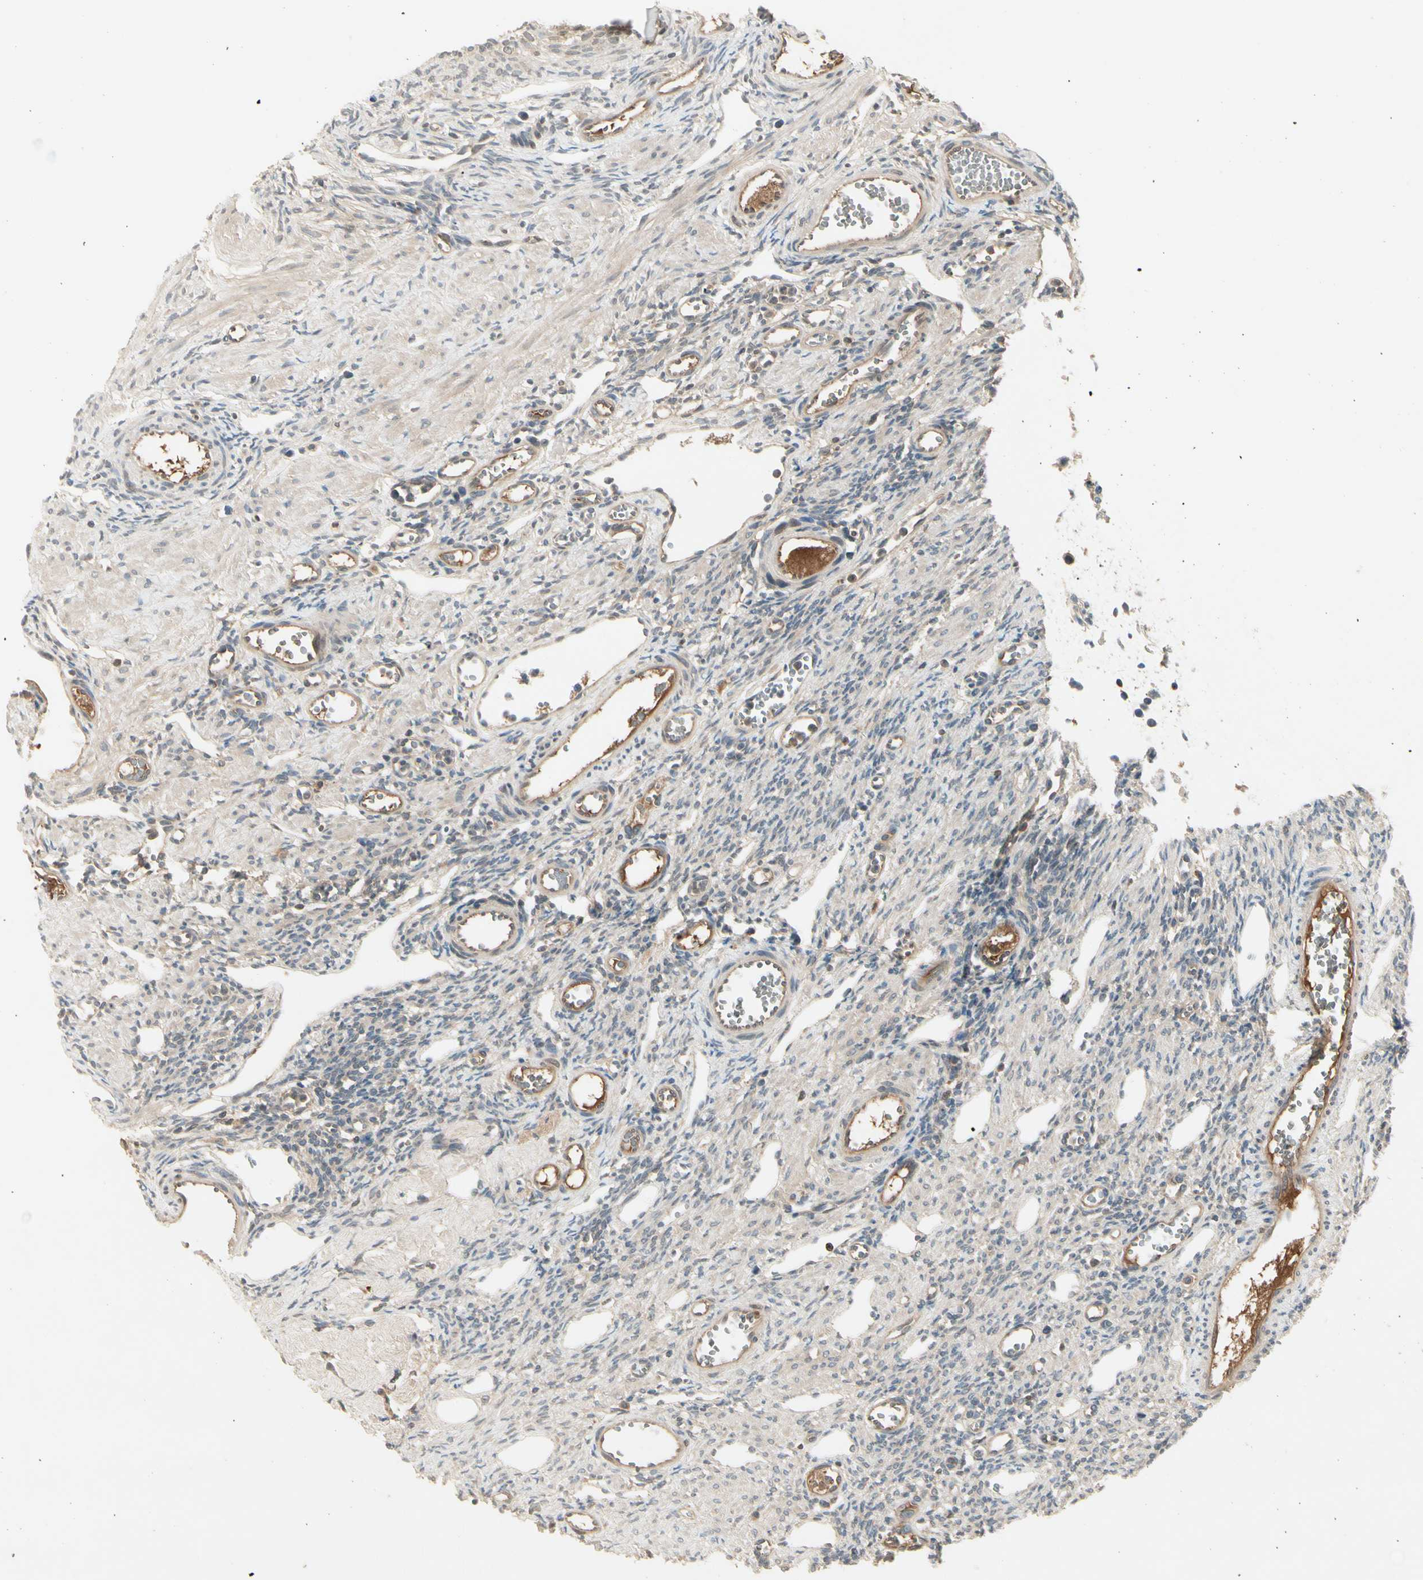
{"staining": {"intensity": "weak", "quantity": "<25%", "location": "cytoplasmic/membranous"}, "tissue": "ovary", "cell_type": "Ovarian stroma cells", "image_type": "normal", "snomed": [{"axis": "morphology", "description": "Normal tissue, NOS"}, {"axis": "topography", "description": "Ovary"}], "caption": "This is a photomicrograph of immunohistochemistry (IHC) staining of normal ovary, which shows no expression in ovarian stroma cells. Brightfield microscopy of IHC stained with DAB (brown) and hematoxylin (blue), captured at high magnification.", "gene": "CCL4", "patient": {"sex": "female", "age": 33}}